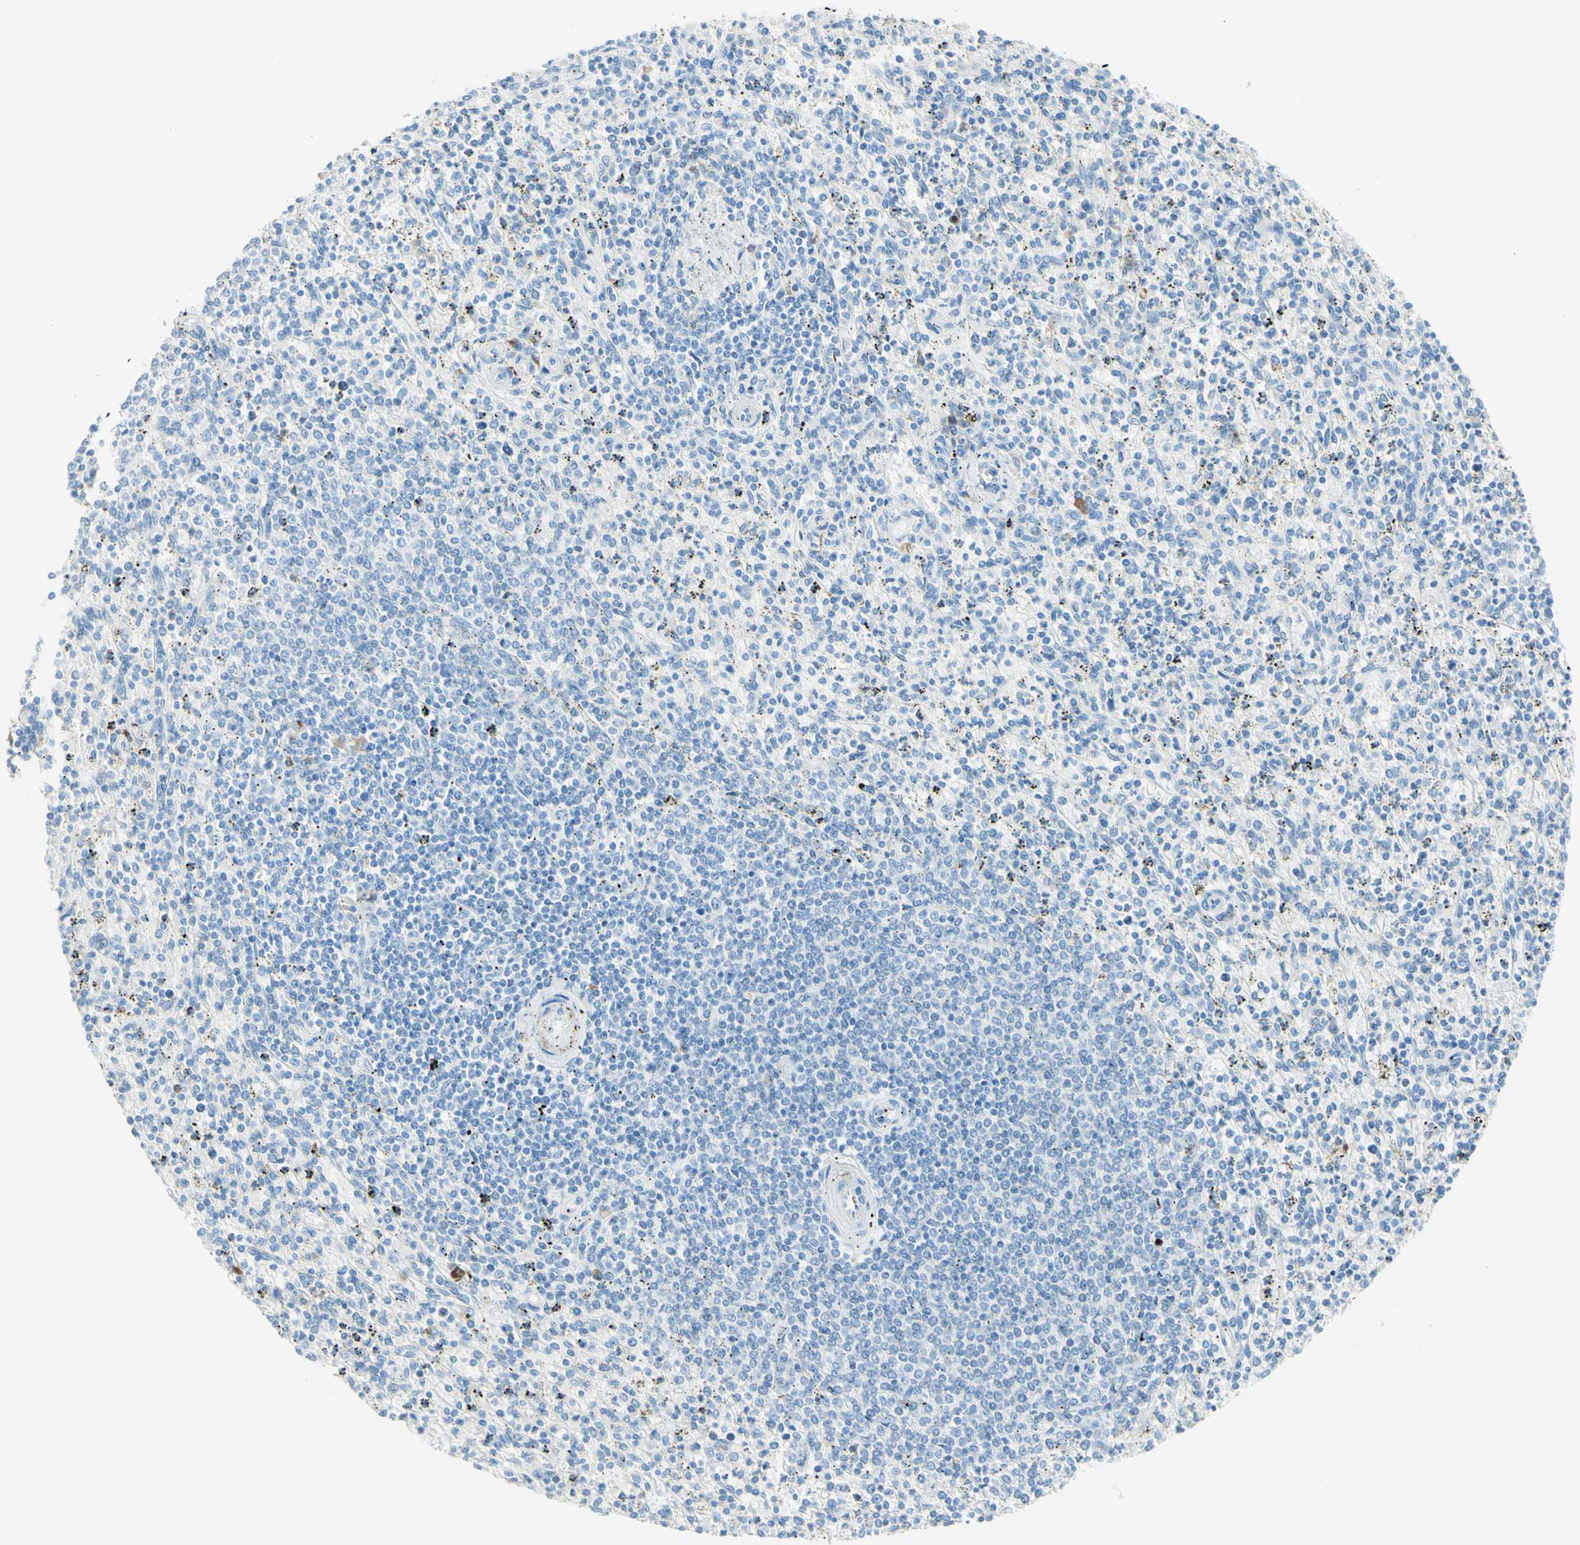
{"staining": {"intensity": "negative", "quantity": "none", "location": "none"}, "tissue": "spleen", "cell_type": "Cells in red pulp", "image_type": "normal", "snomed": [{"axis": "morphology", "description": "Normal tissue, NOS"}, {"axis": "topography", "description": "Spleen"}], "caption": "DAB (3,3'-diaminobenzidine) immunohistochemical staining of unremarkable human spleen reveals no significant staining in cells in red pulp. (DAB (3,3'-diaminobenzidine) immunohistochemistry visualized using brightfield microscopy, high magnification).", "gene": "IL6ST", "patient": {"sex": "male", "age": 72}}